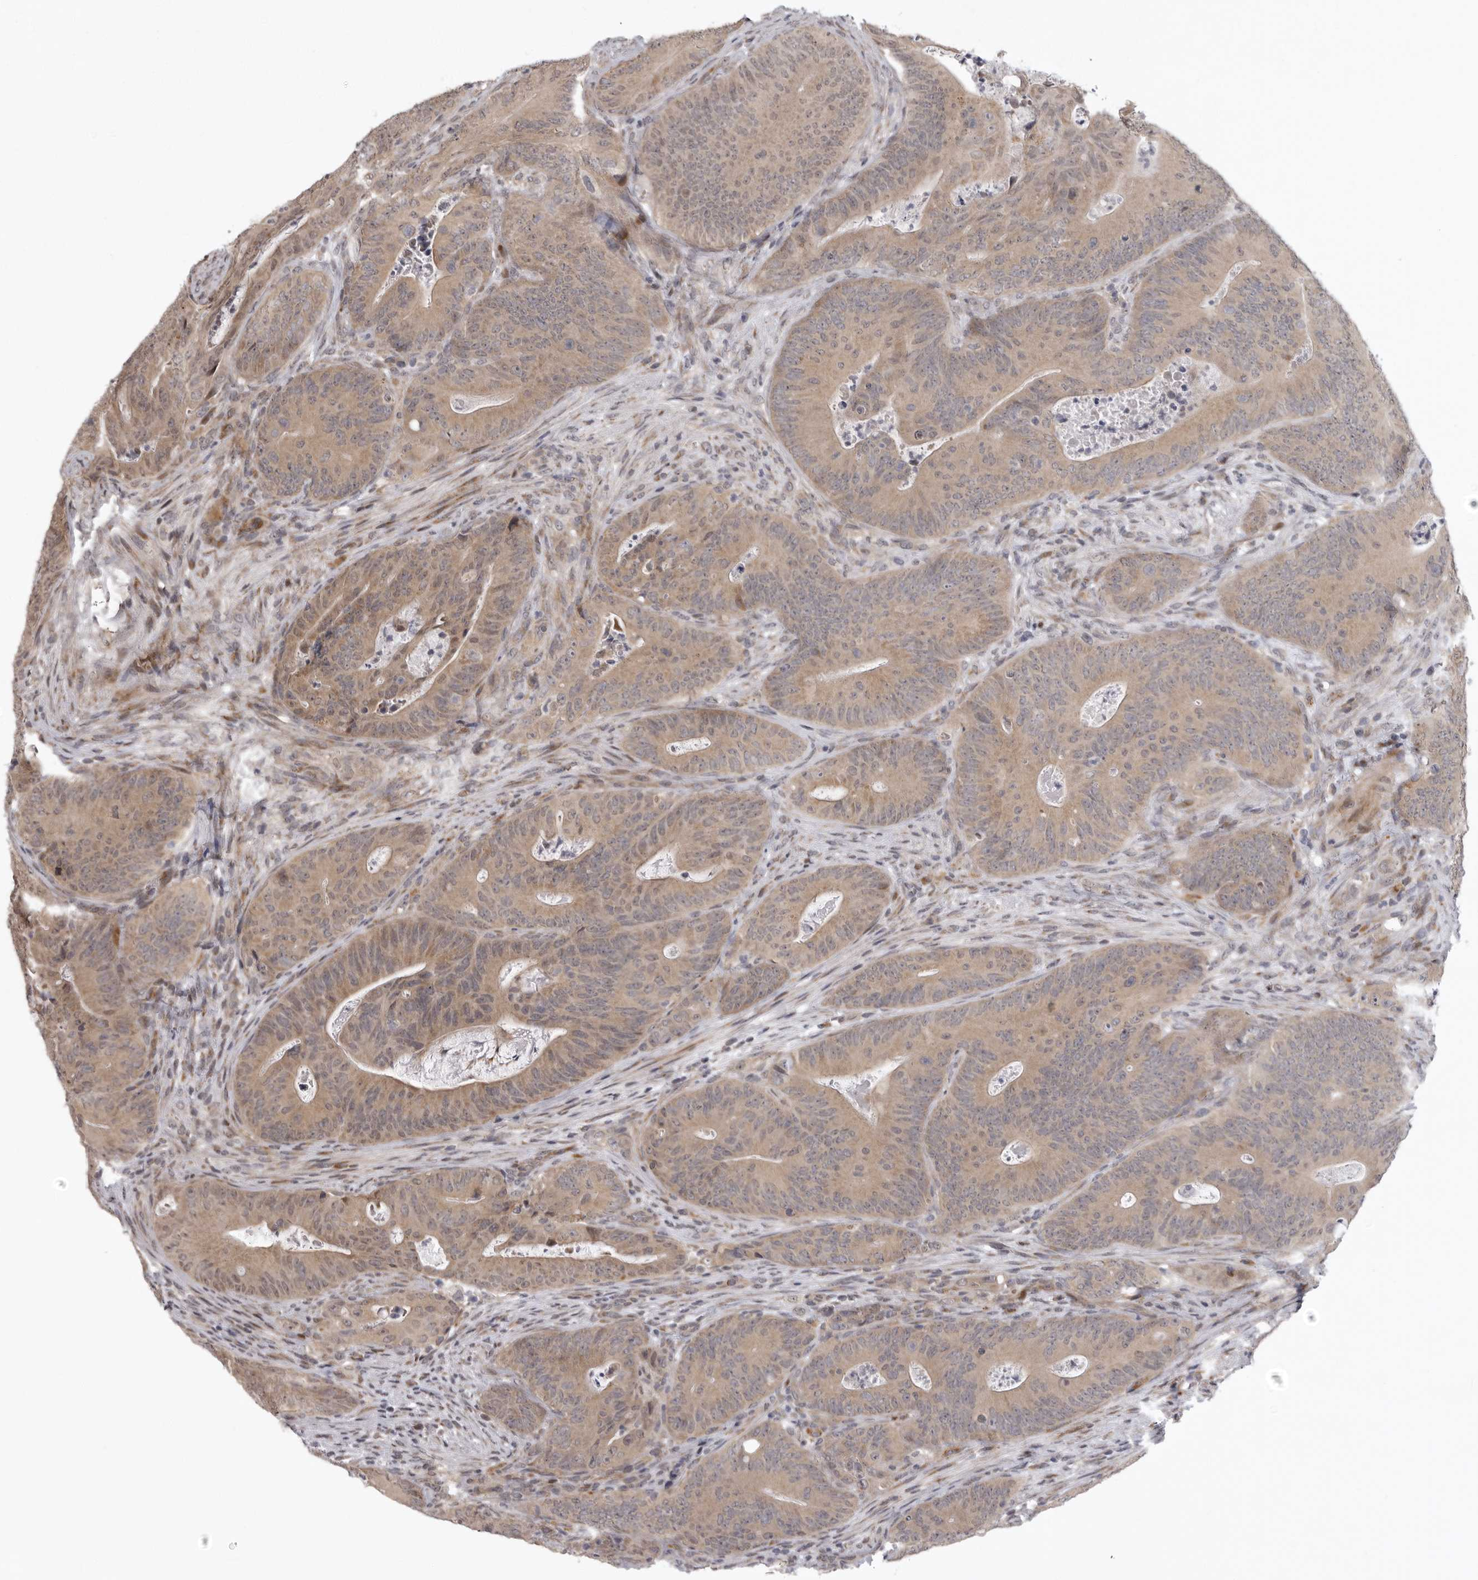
{"staining": {"intensity": "weak", "quantity": "25%-75%", "location": "cytoplasmic/membranous"}, "tissue": "colorectal cancer", "cell_type": "Tumor cells", "image_type": "cancer", "snomed": [{"axis": "morphology", "description": "Normal tissue, NOS"}, {"axis": "topography", "description": "Colon"}], "caption": "Immunohistochemical staining of colorectal cancer reveals weak cytoplasmic/membranous protein staining in about 25%-75% of tumor cells.", "gene": "C1orf109", "patient": {"sex": "female", "age": 82}}